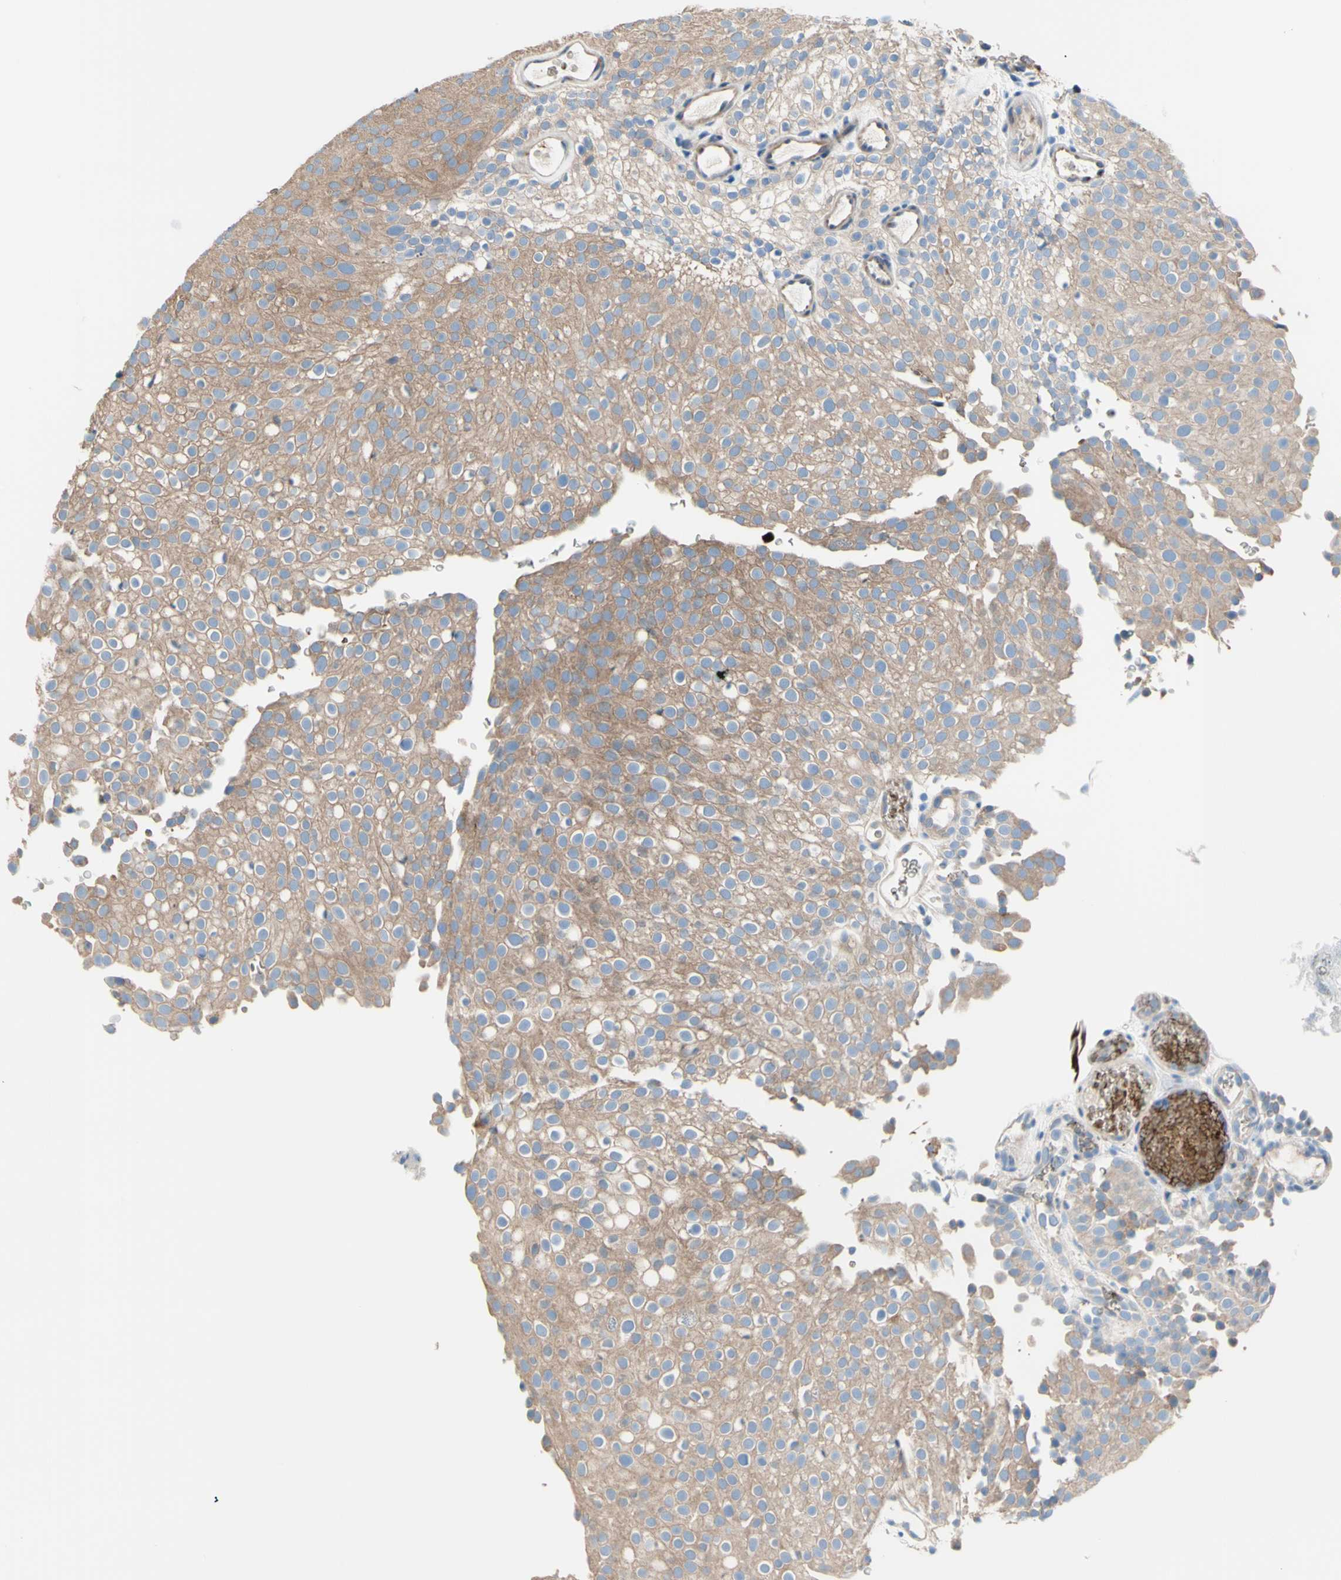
{"staining": {"intensity": "weak", "quantity": ">75%", "location": "cytoplasmic/membranous"}, "tissue": "urothelial cancer", "cell_type": "Tumor cells", "image_type": "cancer", "snomed": [{"axis": "morphology", "description": "Urothelial carcinoma, Low grade"}, {"axis": "topography", "description": "Urinary bladder"}], "caption": "Protein staining of urothelial cancer tissue exhibits weak cytoplasmic/membranous staining in about >75% of tumor cells. Using DAB (3,3'-diaminobenzidine) (brown) and hematoxylin (blue) stains, captured at high magnification using brightfield microscopy.", "gene": "USP9X", "patient": {"sex": "male", "age": 78}}